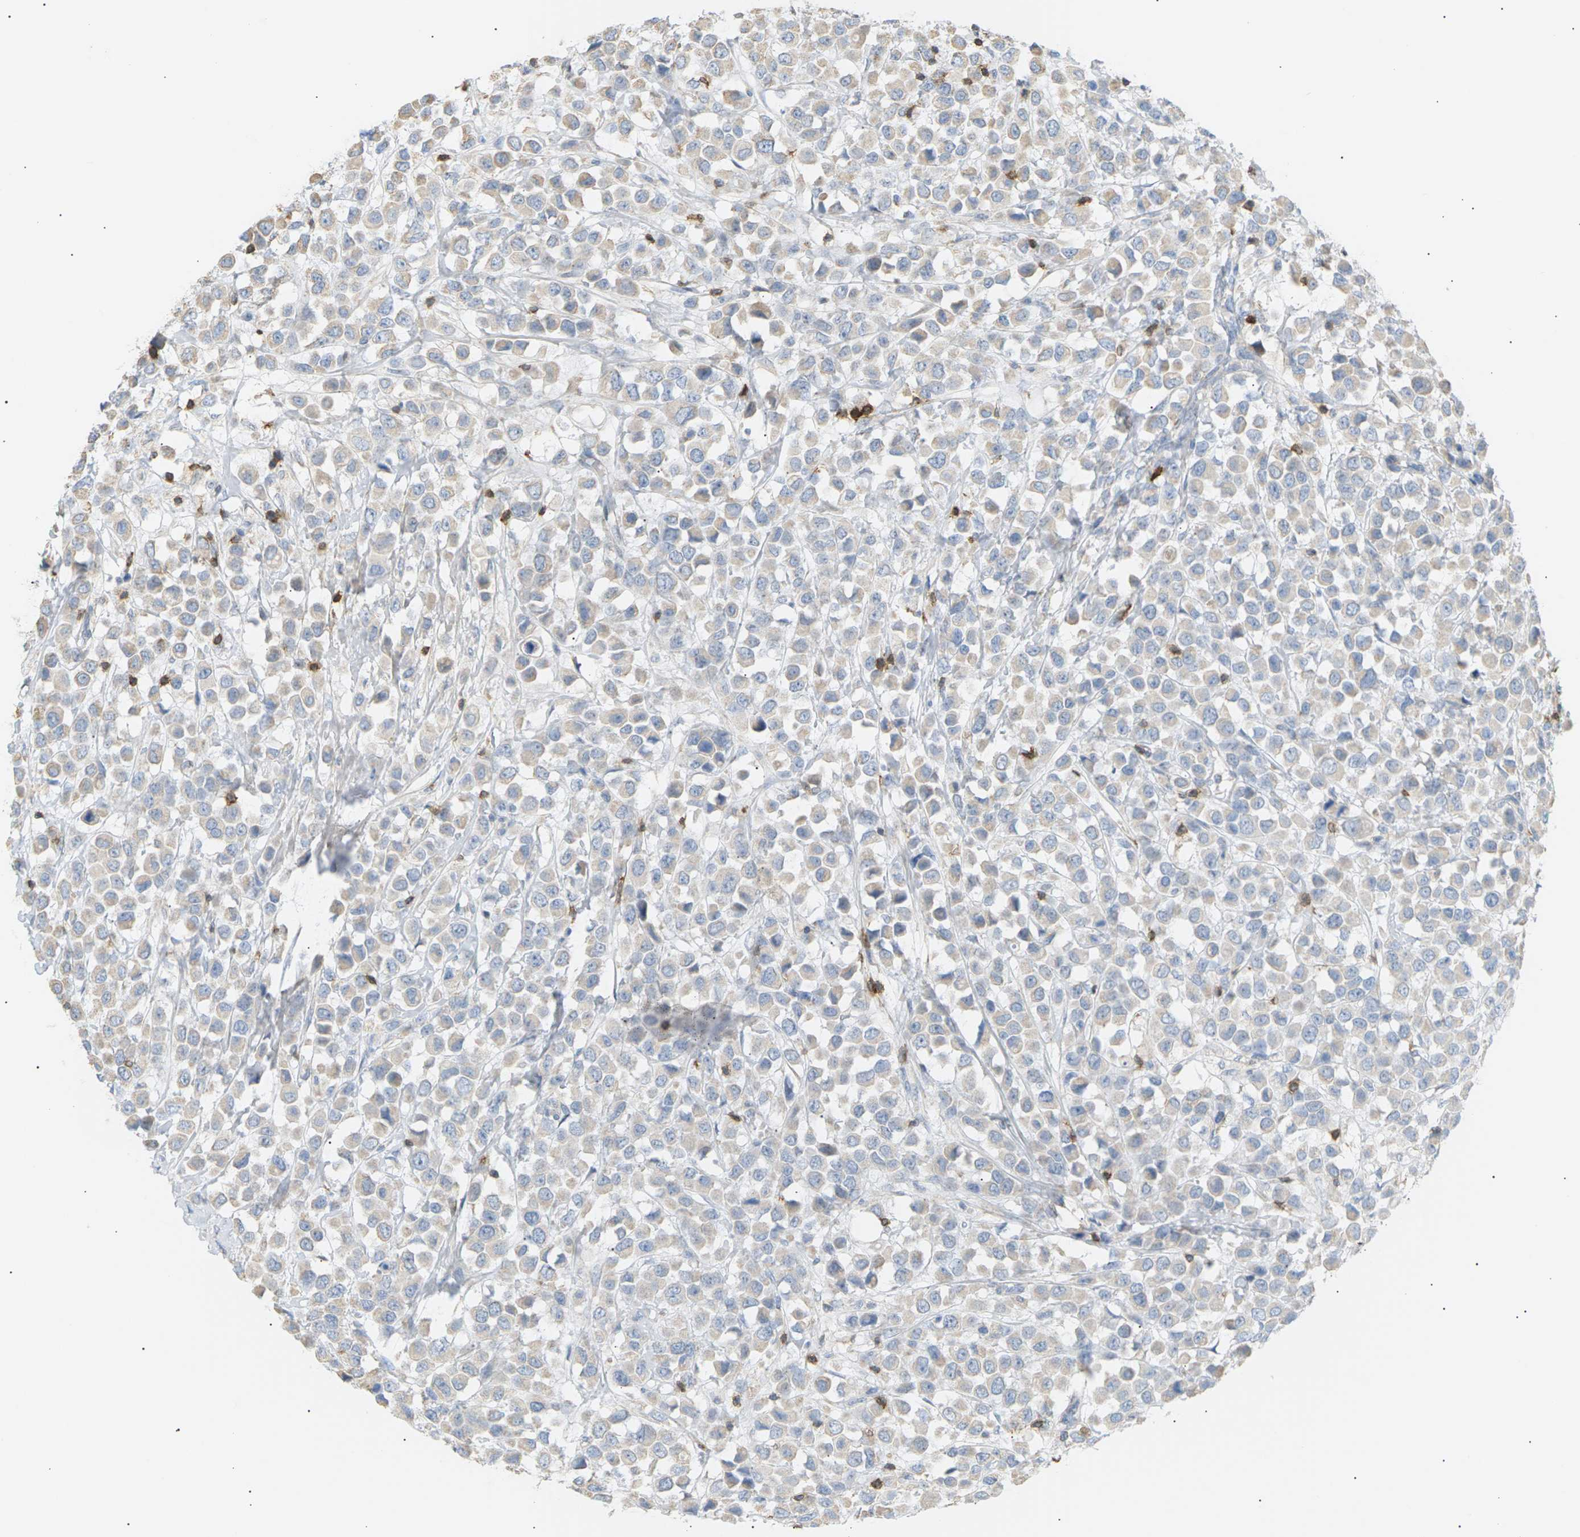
{"staining": {"intensity": "weak", "quantity": "<25%", "location": "cytoplasmic/membranous"}, "tissue": "breast cancer", "cell_type": "Tumor cells", "image_type": "cancer", "snomed": [{"axis": "morphology", "description": "Duct carcinoma"}, {"axis": "topography", "description": "Breast"}], "caption": "IHC image of human breast cancer (infiltrating ductal carcinoma) stained for a protein (brown), which demonstrates no expression in tumor cells.", "gene": "LIME1", "patient": {"sex": "female", "age": 61}}